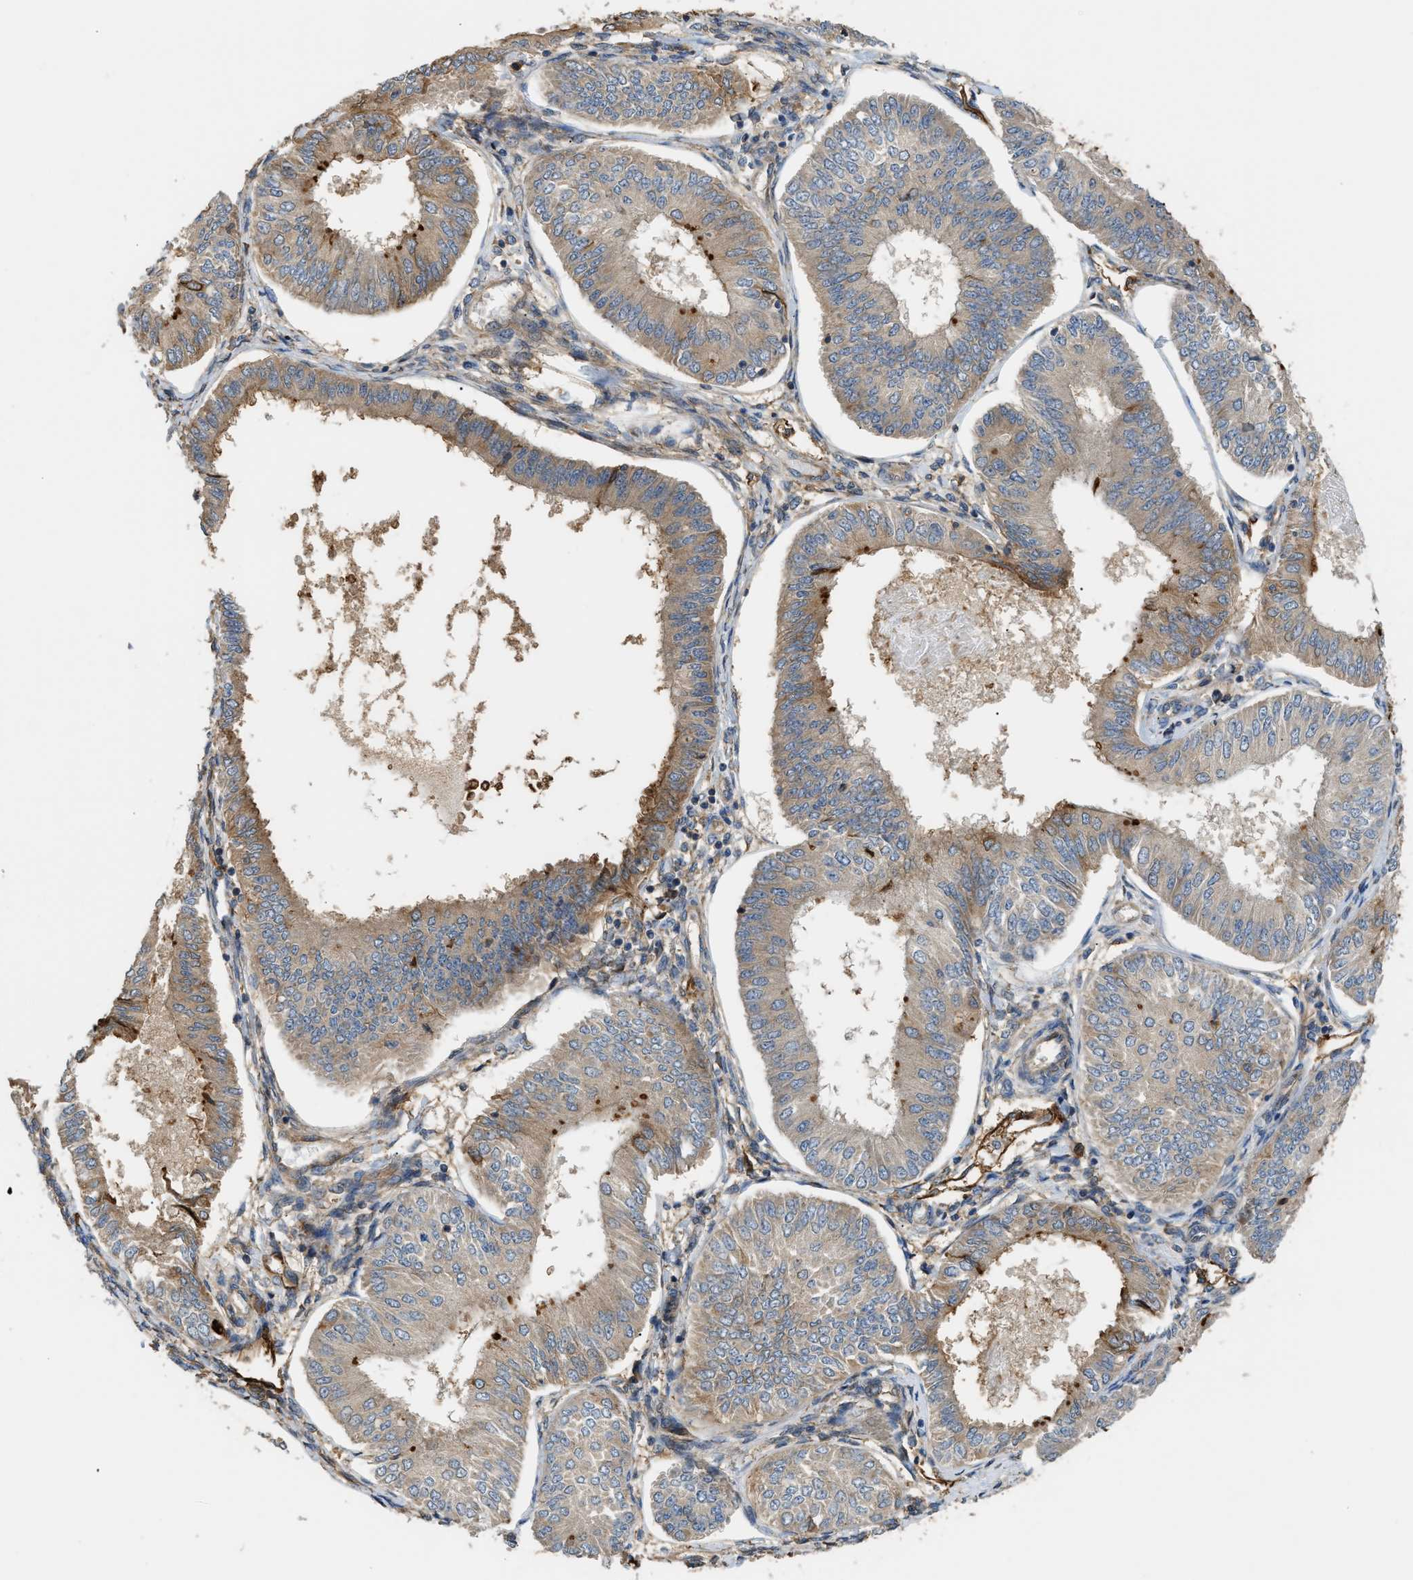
{"staining": {"intensity": "moderate", "quantity": "<25%", "location": "cytoplasmic/membranous"}, "tissue": "endometrial cancer", "cell_type": "Tumor cells", "image_type": "cancer", "snomed": [{"axis": "morphology", "description": "Adenocarcinoma, NOS"}, {"axis": "topography", "description": "Endometrium"}], "caption": "Protein expression analysis of human endometrial adenocarcinoma reveals moderate cytoplasmic/membranous positivity in approximately <25% of tumor cells.", "gene": "DDHD2", "patient": {"sex": "female", "age": 58}}